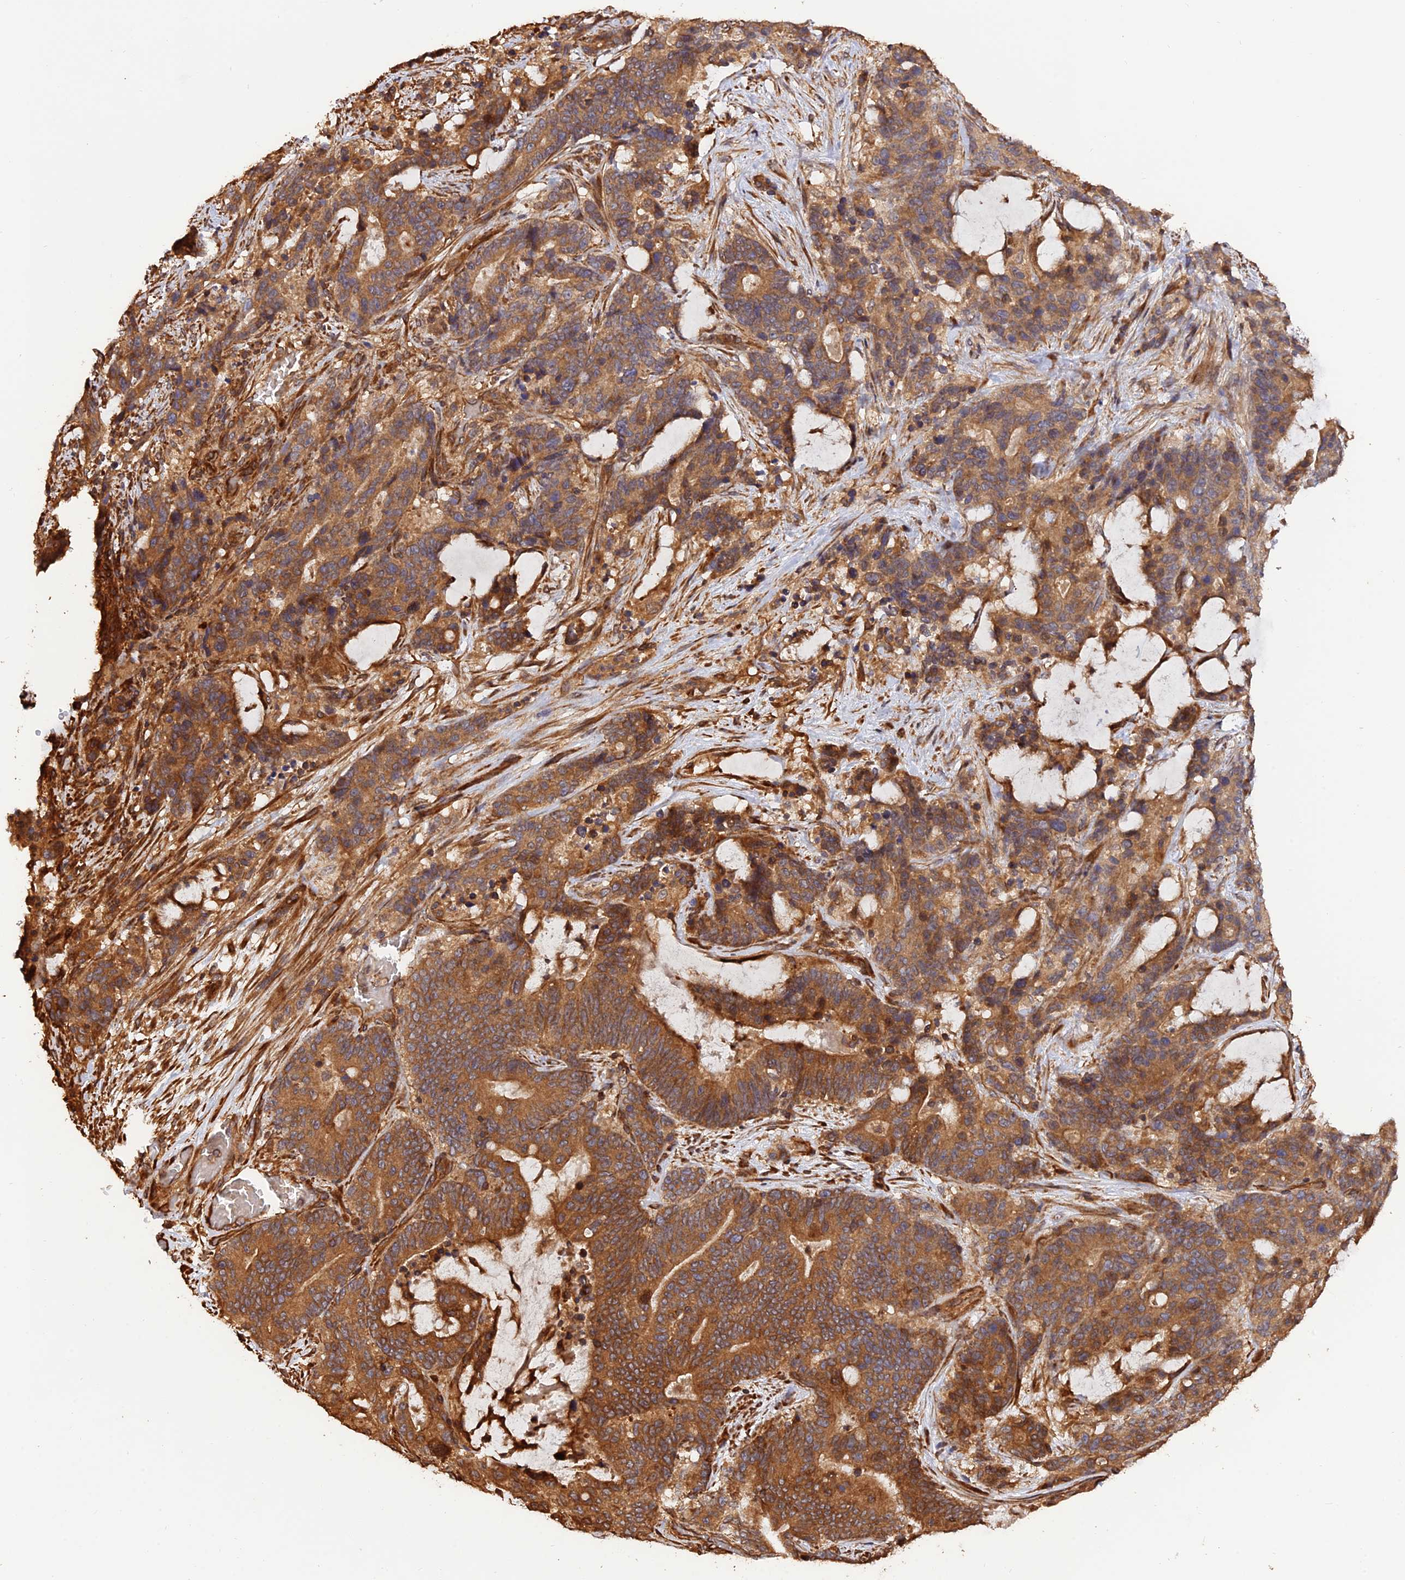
{"staining": {"intensity": "strong", "quantity": ">75%", "location": "cytoplasmic/membranous"}, "tissue": "stomach cancer", "cell_type": "Tumor cells", "image_type": "cancer", "snomed": [{"axis": "morphology", "description": "Normal tissue, NOS"}, {"axis": "morphology", "description": "Adenocarcinoma, NOS"}, {"axis": "topography", "description": "Stomach"}], "caption": "Immunohistochemistry histopathology image of stomach cancer stained for a protein (brown), which exhibits high levels of strong cytoplasmic/membranous staining in approximately >75% of tumor cells.", "gene": "CREBL2", "patient": {"sex": "female", "age": 64}}